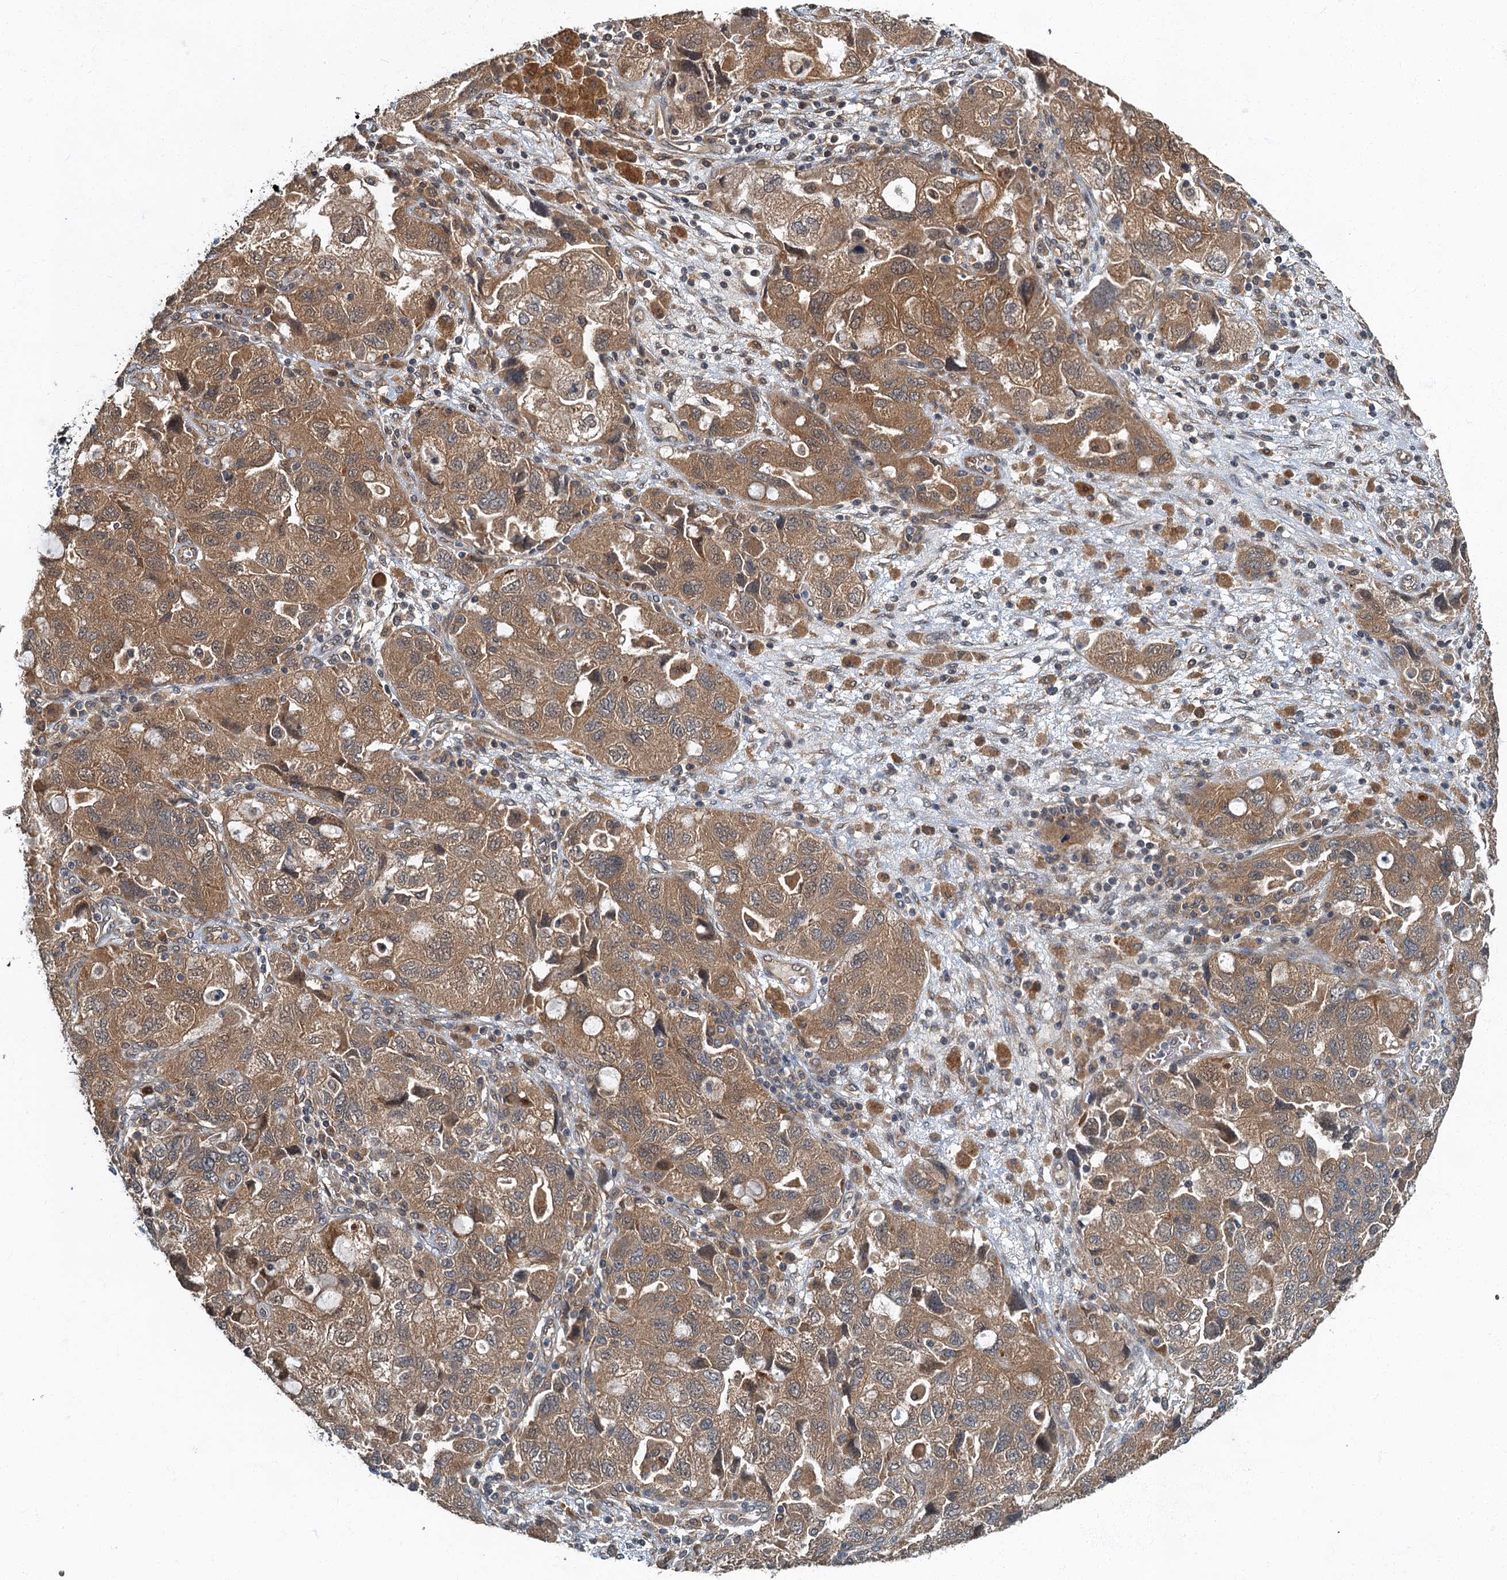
{"staining": {"intensity": "moderate", "quantity": ">75%", "location": "cytoplasmic/membranous"}, "tissue": "ovarian cancer", "cell_type": "Tumor cells", "image_type": "cancer", "snomed": [{"axis": "morphology", "description": "Carcinoma, NOS"}, {"axis": "morphology", "description": "Cystadenocarcinoma, serous, NOS"}, {"axis": "topography", "description": "Ovary"}], "caption": "About >75% of tumor cells in ovarian cancer display moderate cytoplasmic/membranous protein staining as visualized by brown immunohistochemical staining.", "gene": "TBCK", "patient": {"sex": "female", "age": 69}}